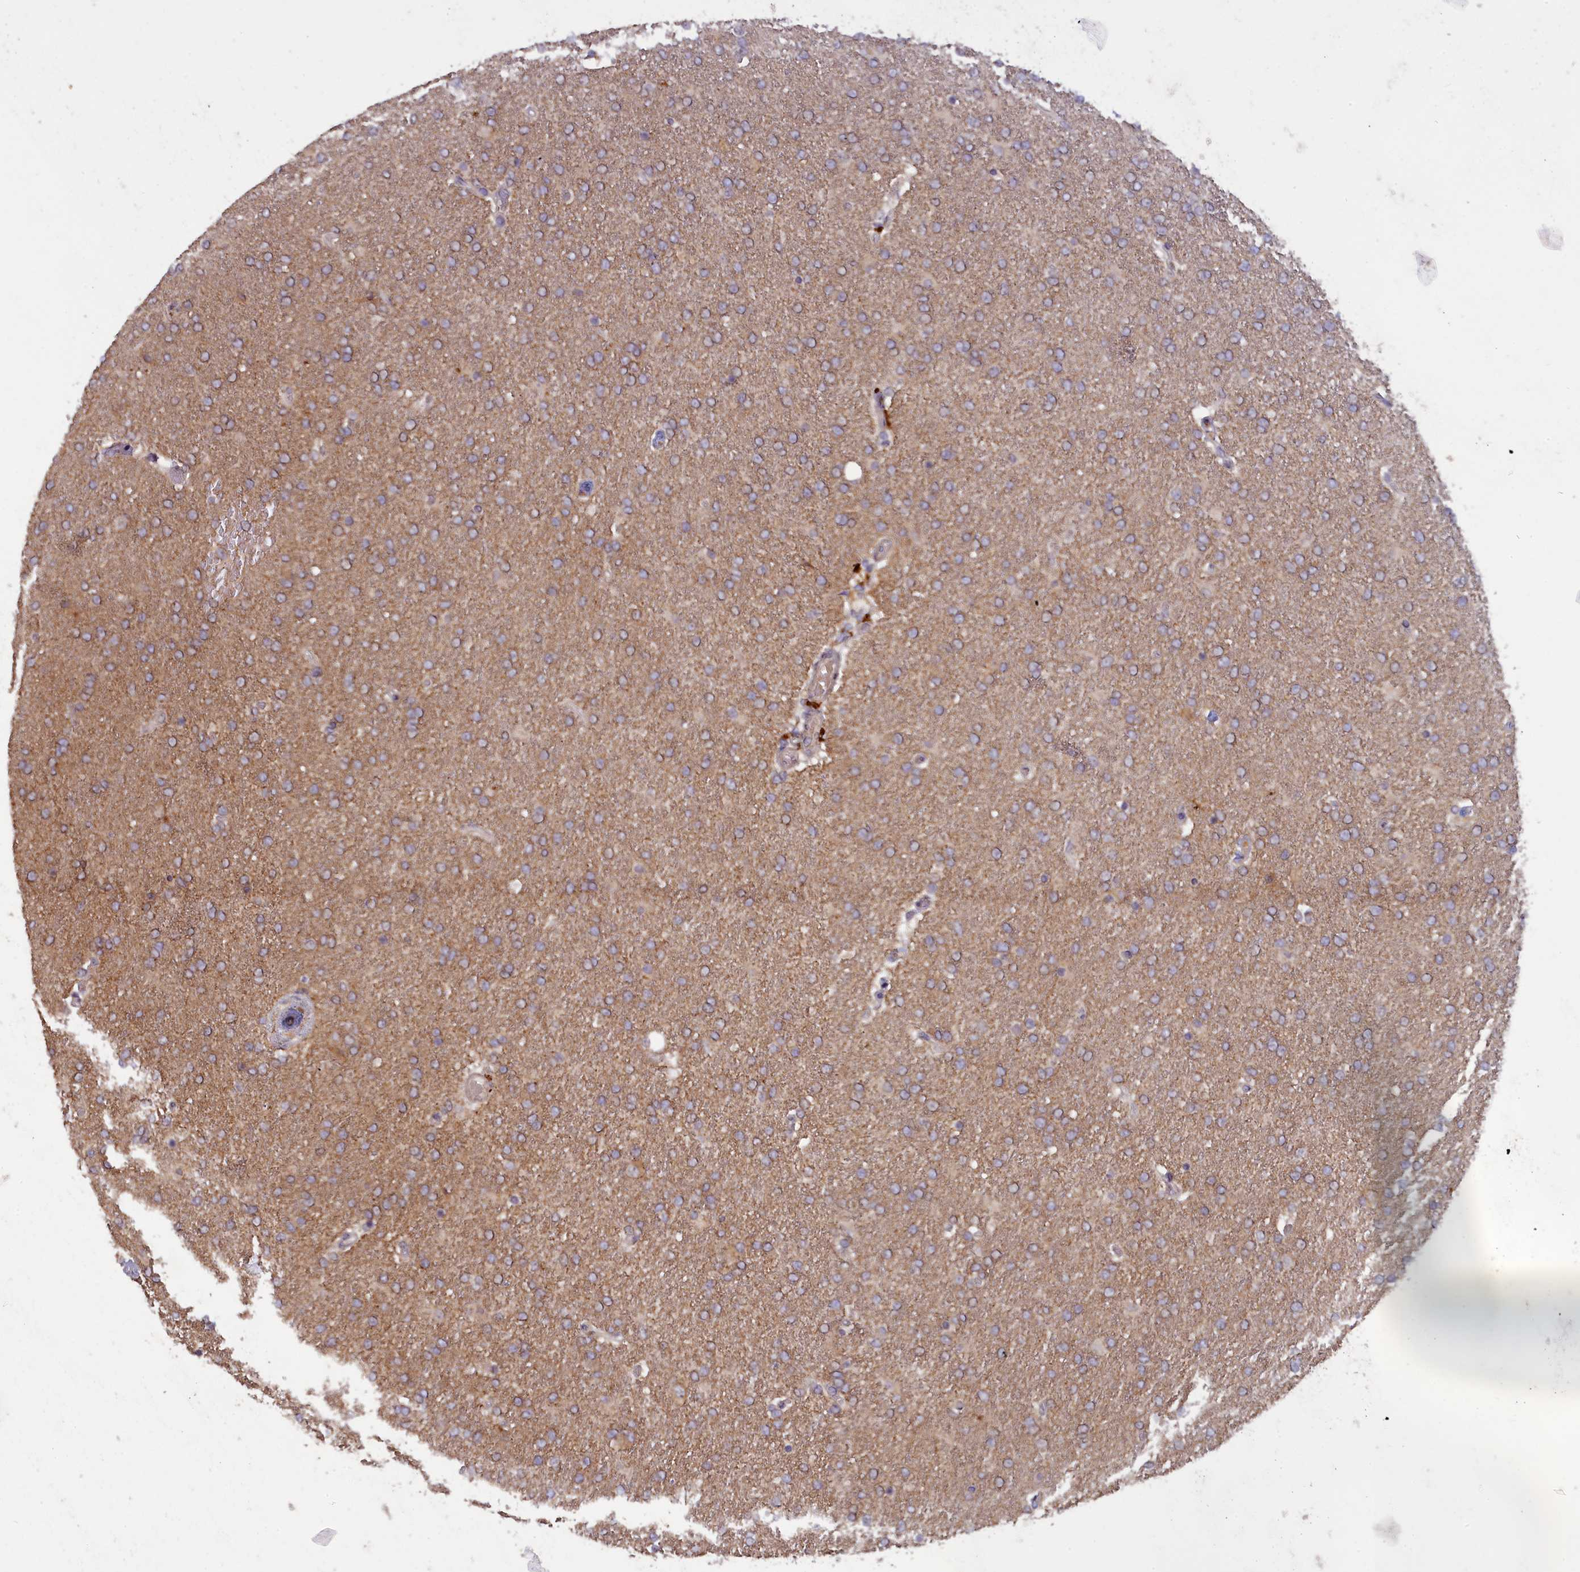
{"staining": {"intensity": "weak", "quantity": "25%-75%", "location": "cytoplasmic/membranous"}, "tissue": "glioma", "cell_type": "Tumor cells", "image_type": "cancer", "snomed": [{"axis": "morphology", "description": "Glioma, malignant, High grade"}, {"axis": "topography", "description": "Brain"}], "caption": "This is an image of immunohistochemistry staining of glioma, which shows weak staining in the cytoplasmic/membranous of tumor cells.", "gene": "NUDT6", "patient": {"sex": "male", "age": 72}}